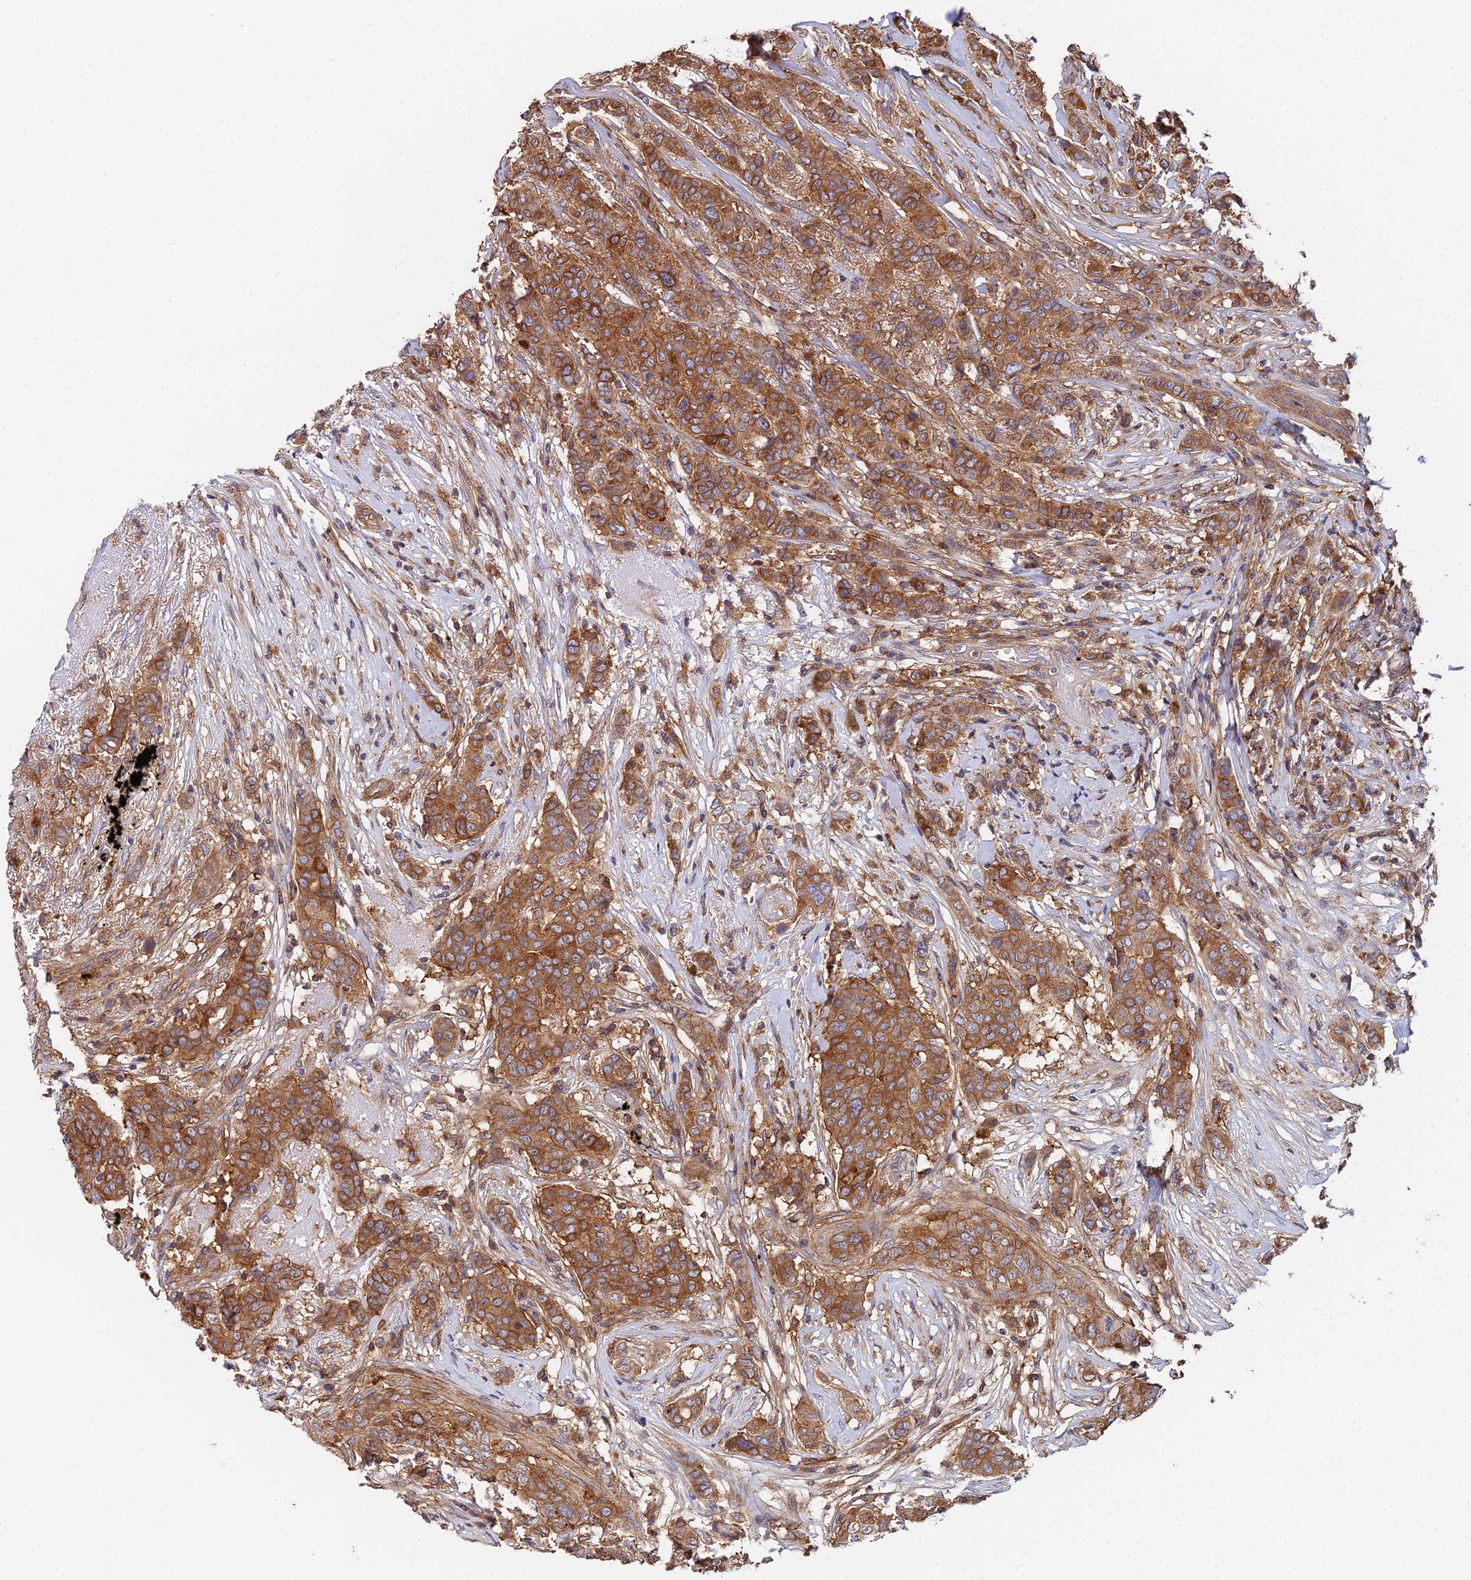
{"staining": {"intensity": "strong", "quantity": ">75%", "location": "cytoplasmic/membranous"}, "tissue": "breast cancer", "cell_type": "Tumor cells", "image_type": "cancer", "snomed": [{"axis": "morphology", "description": "Lobular carcinoma"}, {"axis": "topography", "description": "Breast"}], "caption": "Breast cancer tissue demonstrates strong cytoplasmic/membranous expression in approximately >75% of tumor cells", "gene": "GNG5B", "patient": {"sex": "female", "age": 51}}